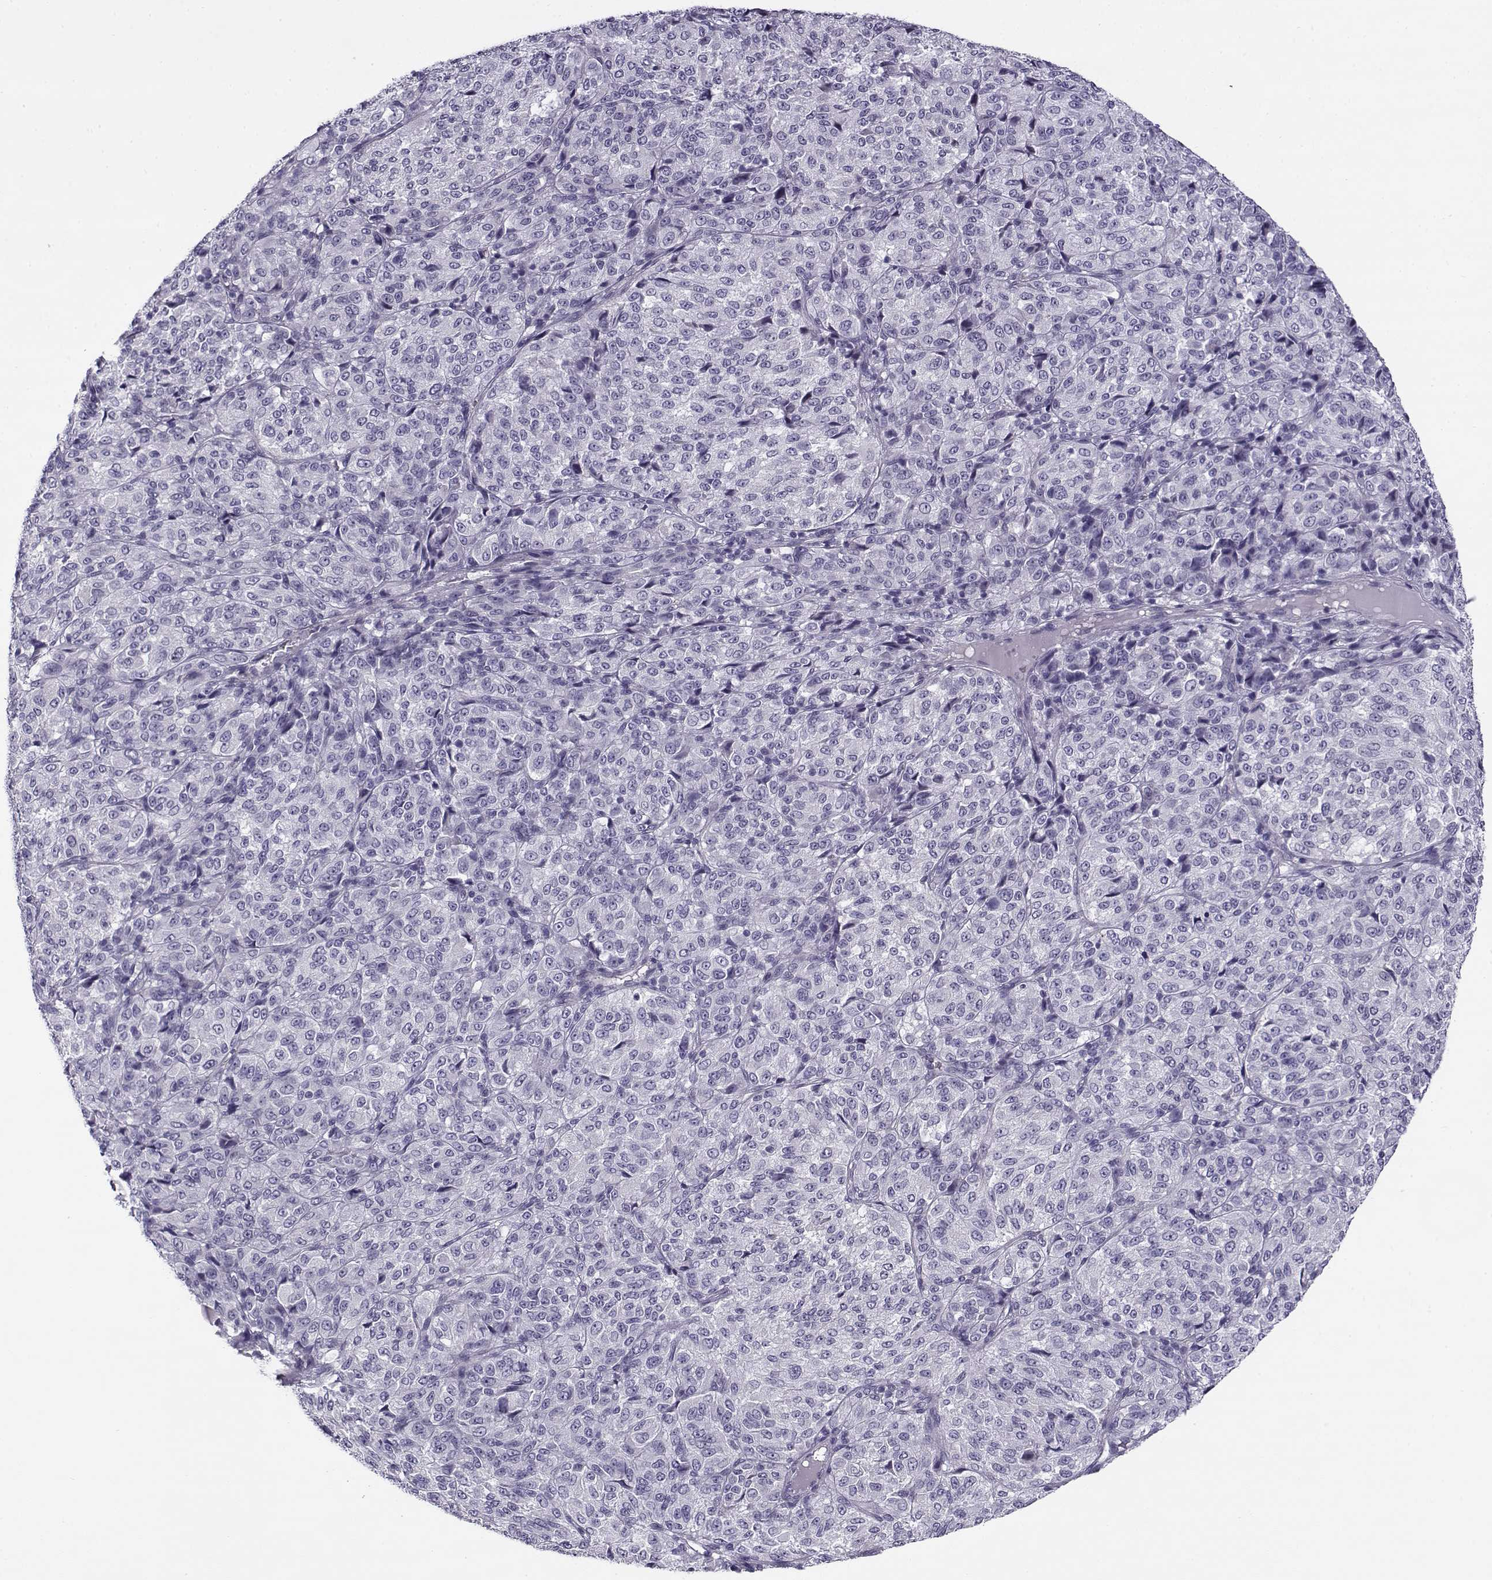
{"staining": {"intensity": "negative", "quantity": "none", "location": "none"}, "tissue": "melanoma", "cell_type": "Tumor cells", "image_type": "cancer", "snomed": [{"axis": "morphology", "description": "Malignant melanoma, Metastatic site"}, {"axis": "topography", "description": "Brain"}], "caption": "Tumor cells are negative for brown protein staining in melanoma.", "gene": "TEX55", "patient": {"sex": "female", "age": 56}}